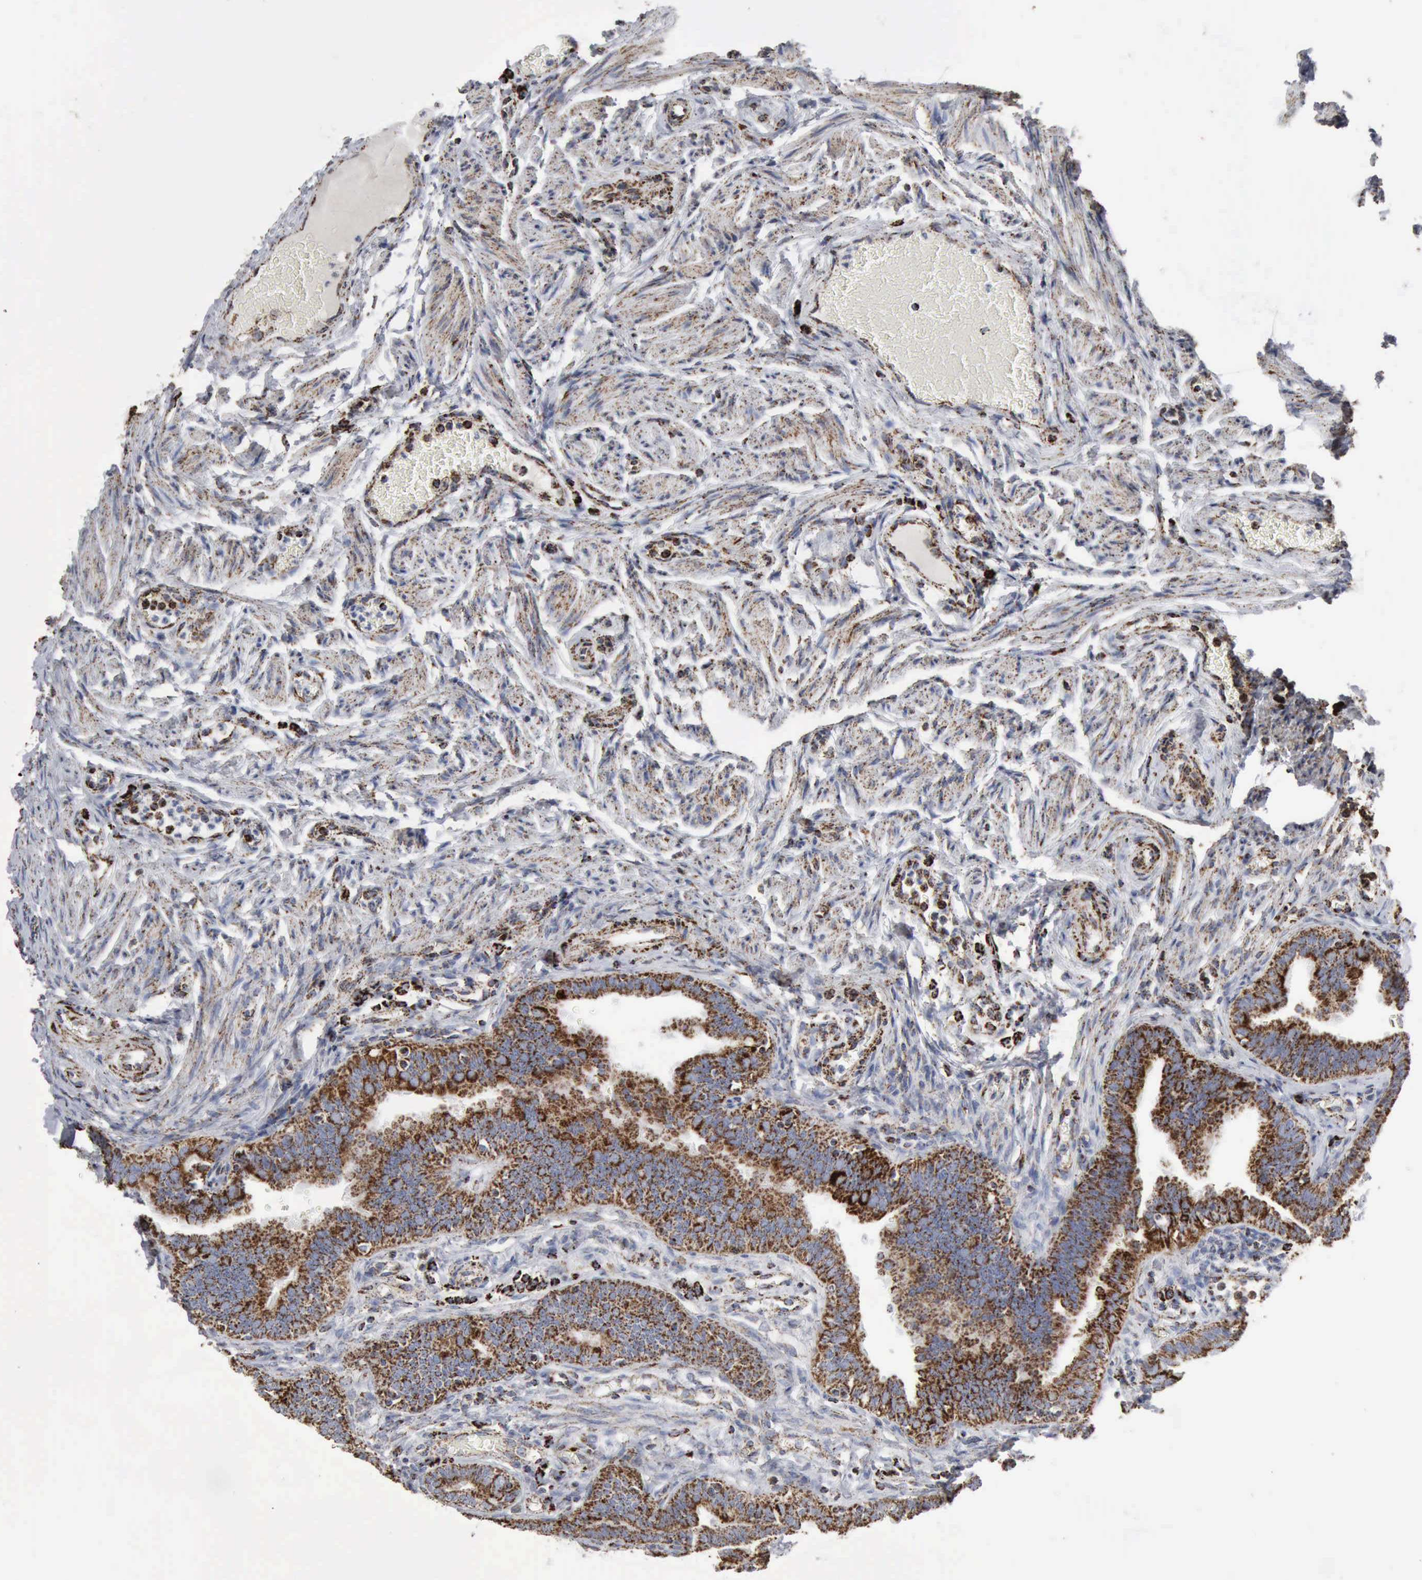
{"staining": {"intensity": "strong", "quantity": ">75%", "location": "cytoplasmic/membranous"}, "tissue": "fallopian tube", "cell_type": "Glandular cells", "image_type": "normal", "snomed": [{"axis": "morphology", "description": "Normal tissue, NOS"}, {"axis": "topography", "description": "Fallopian tube"}, {"axis": "topography", "description": "Ovary"}], "caption": "High-power microscopy captured an immunohistochemistry (IHC) photomicrograph of benign fallopian tube, revealing strong cytoplasmic/membranous positivity in approximately >75% of glandular cells.", "gene": "ACO2", "patient": {"sex": "female", "age": 51}}